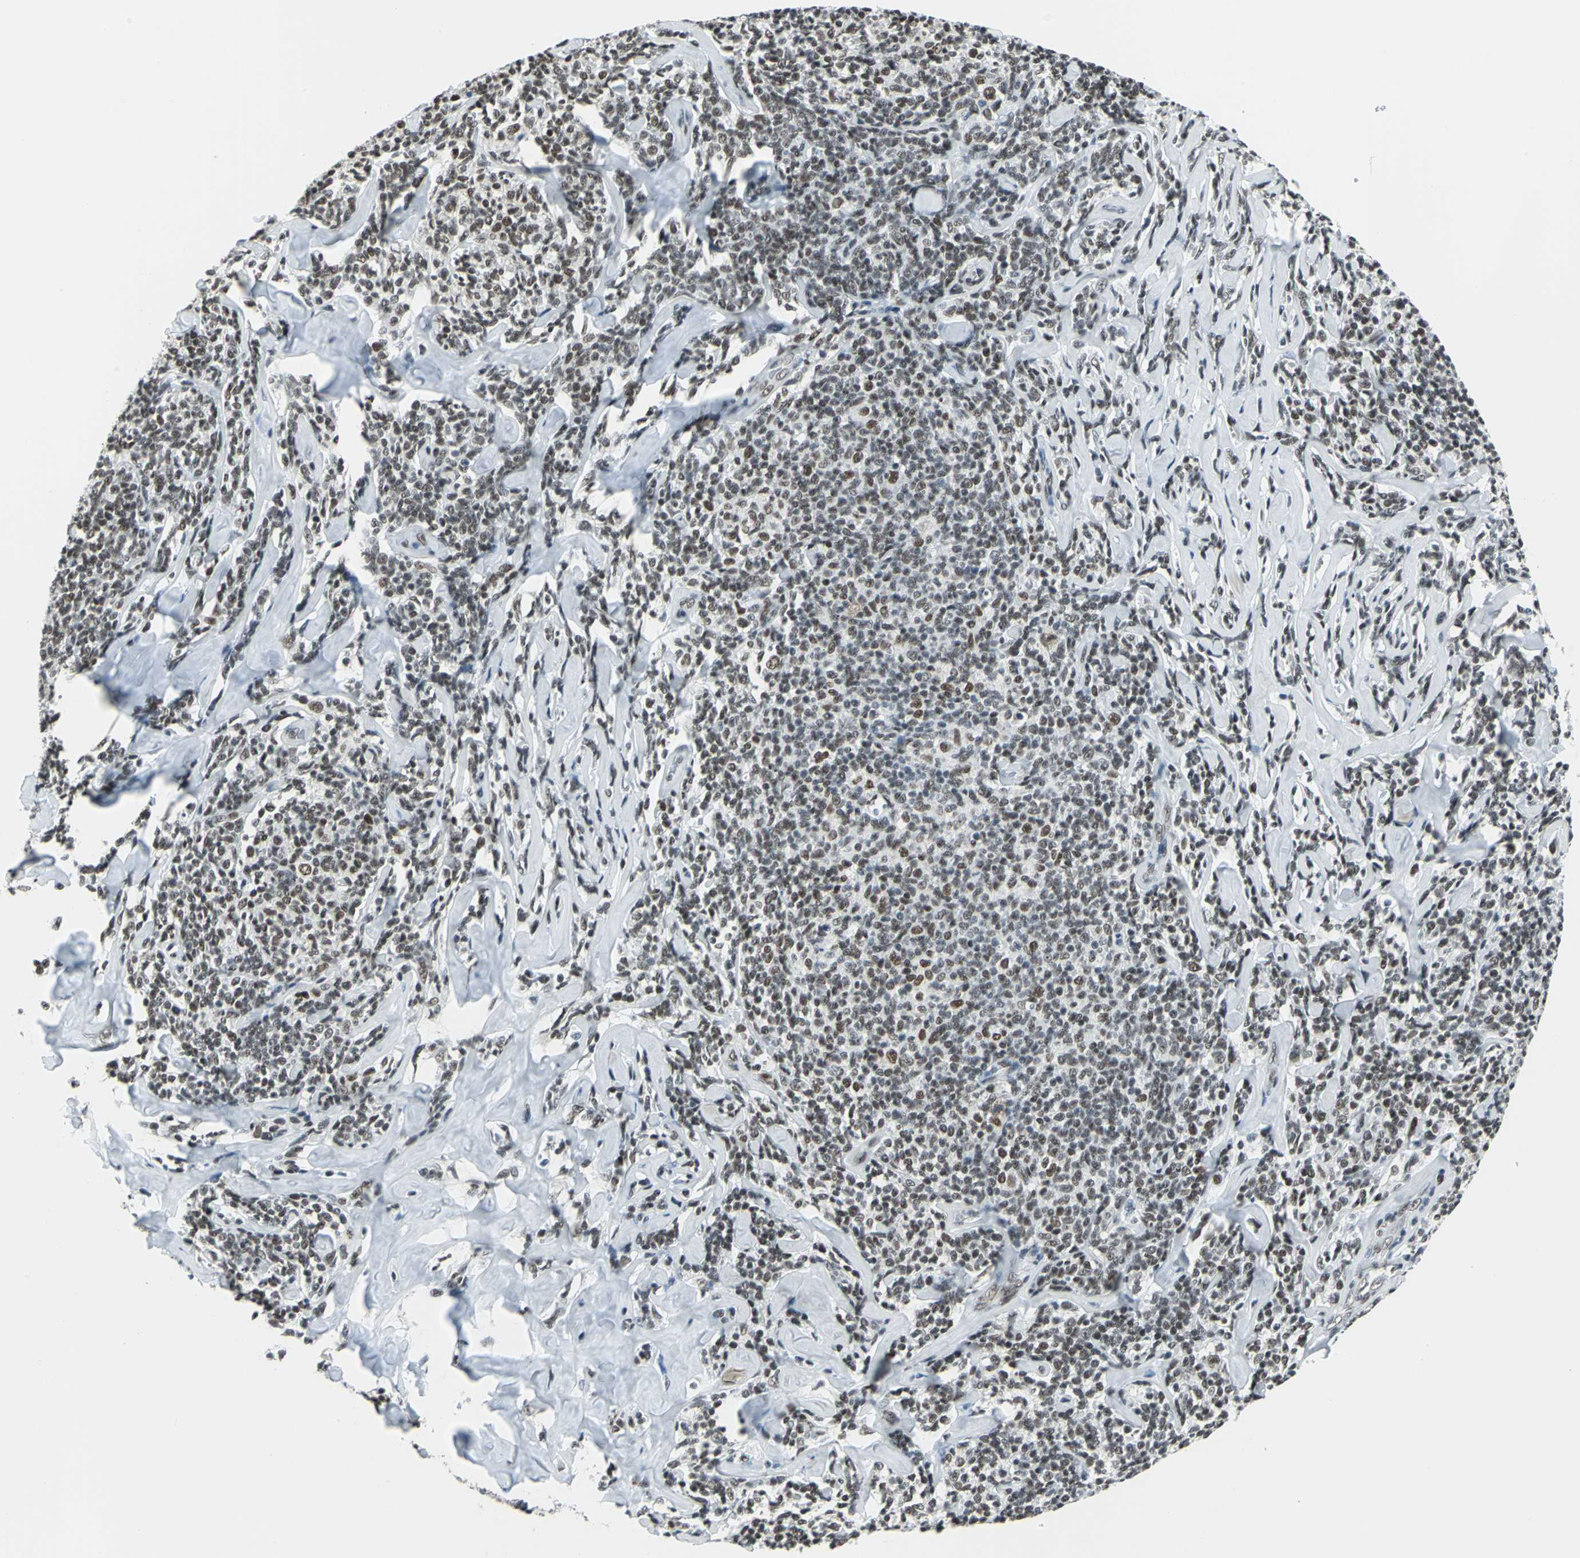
{"staining": {"intensity": "moderate", "quantity": "25%-75%", "location": "nuclear"}, "tissue": "lymphoma", "cell_type": "Tumor cells", "image_type": "cancer", "snomed": [{"axis": "morphology", "description": "Malignant lymphoma, non-Hodgkin's type, Low grade"}, {"axis": "topography", "description": "Lymph node"}], "caption": "IHC micrograph of neoplastic tissue: lymphoma stained using immunohistochemistry (IHC) exhibits medium levels of moderate protein expression localized specifically in the nuclear of tumor cells, appearing as a nuclear brown color.", "gene": "ADNP", "patient": {"sex": "female", "age": 56}}